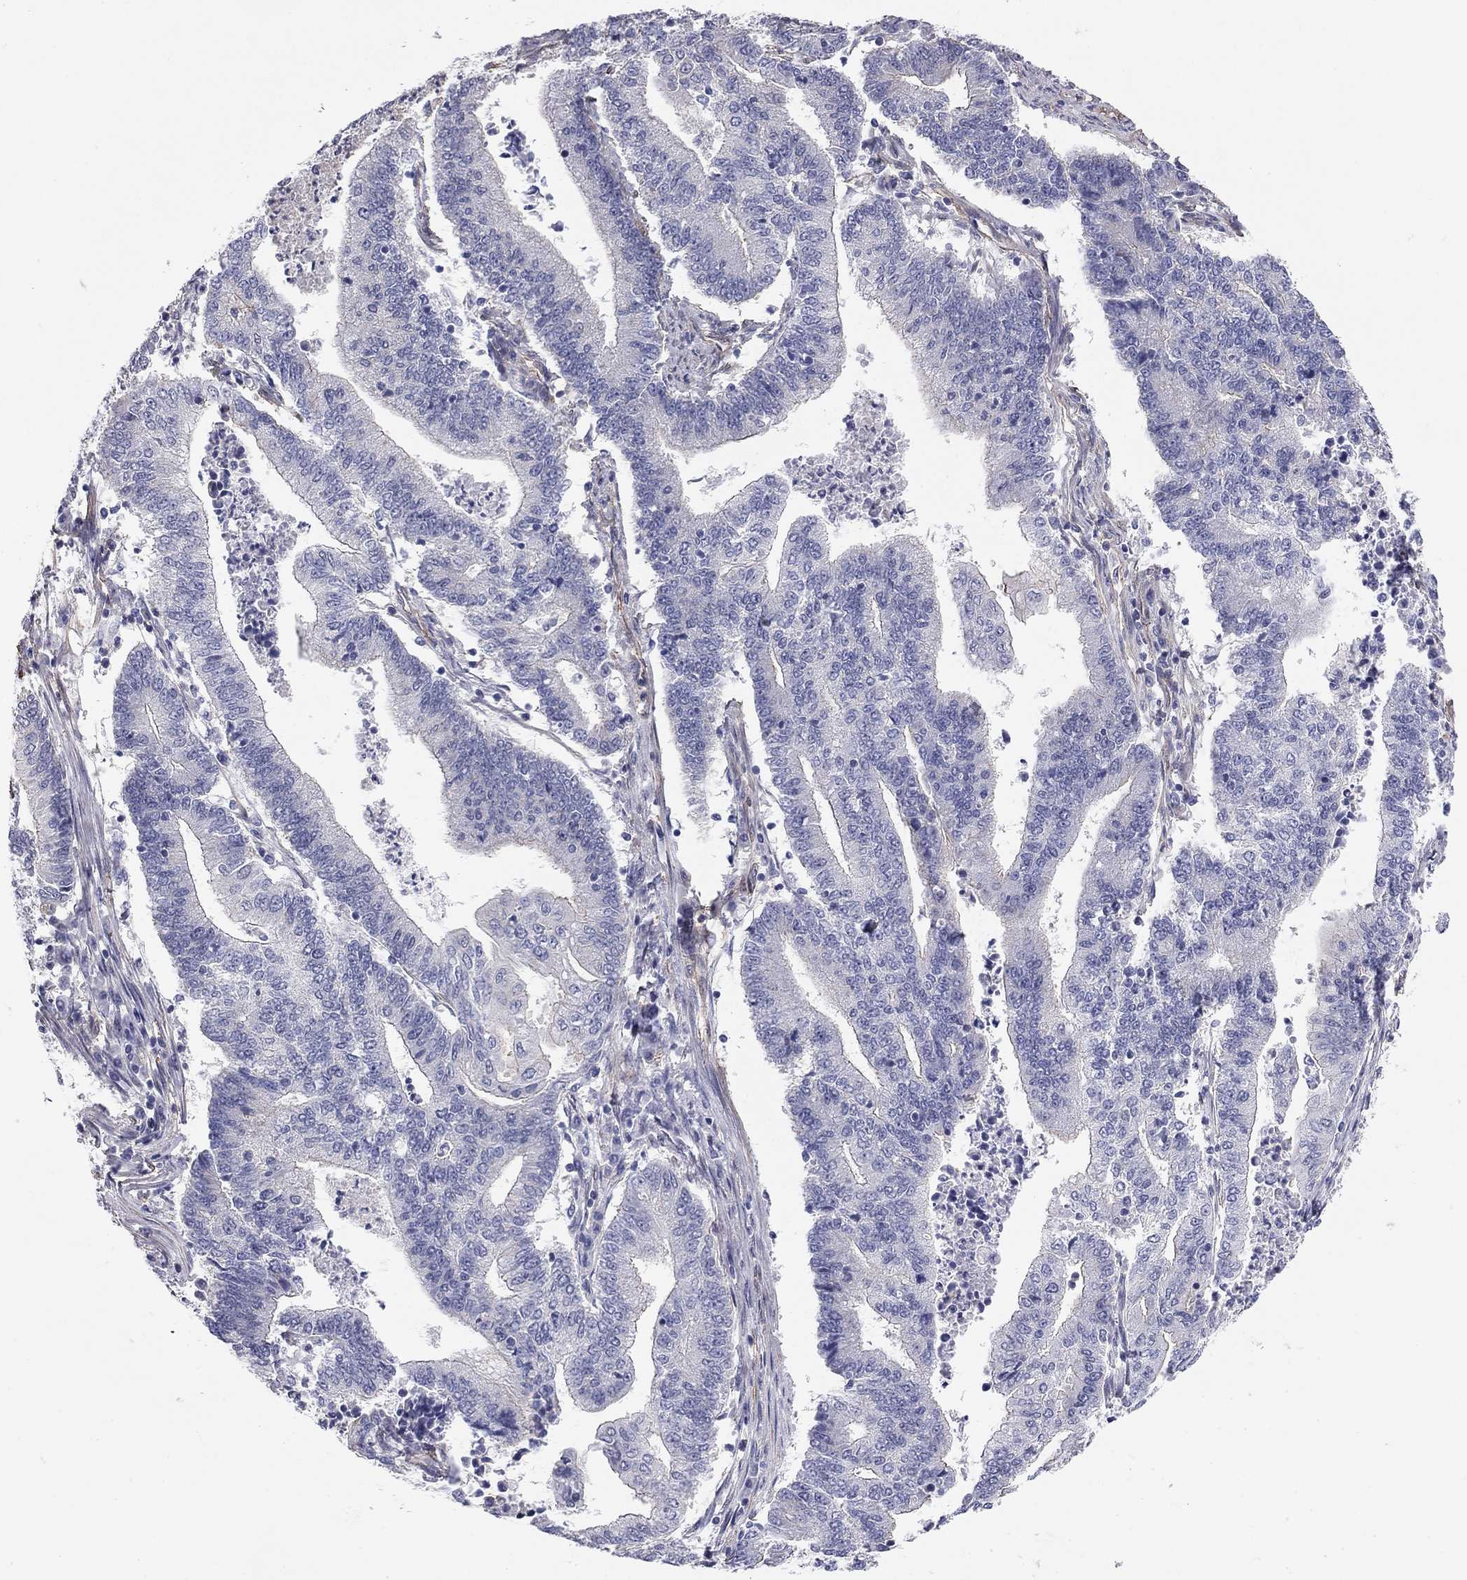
{"staining": {"intensity": "negative", "quantity": "none", "location": "none"}, "tissue": "endometrial cancer", "cell_type": "Tumor cells", "image_type": "cancer", "snomed": [{"axis": "morphology", "description": "Adenocarcinoma, NOS"}, {"axis": "topography", "description": "Uterus"}, {"axis": "topography", "description": "Endometrium"}], "caption": "An immunohistochemistry photomicrograph of adenocarcinoma (endometrial) is shown. There is no staining in tumor cells of adenocarcinoma (endometrial).", "gene": "TCHH", "patient": {"sex": "female", "age": 54}}